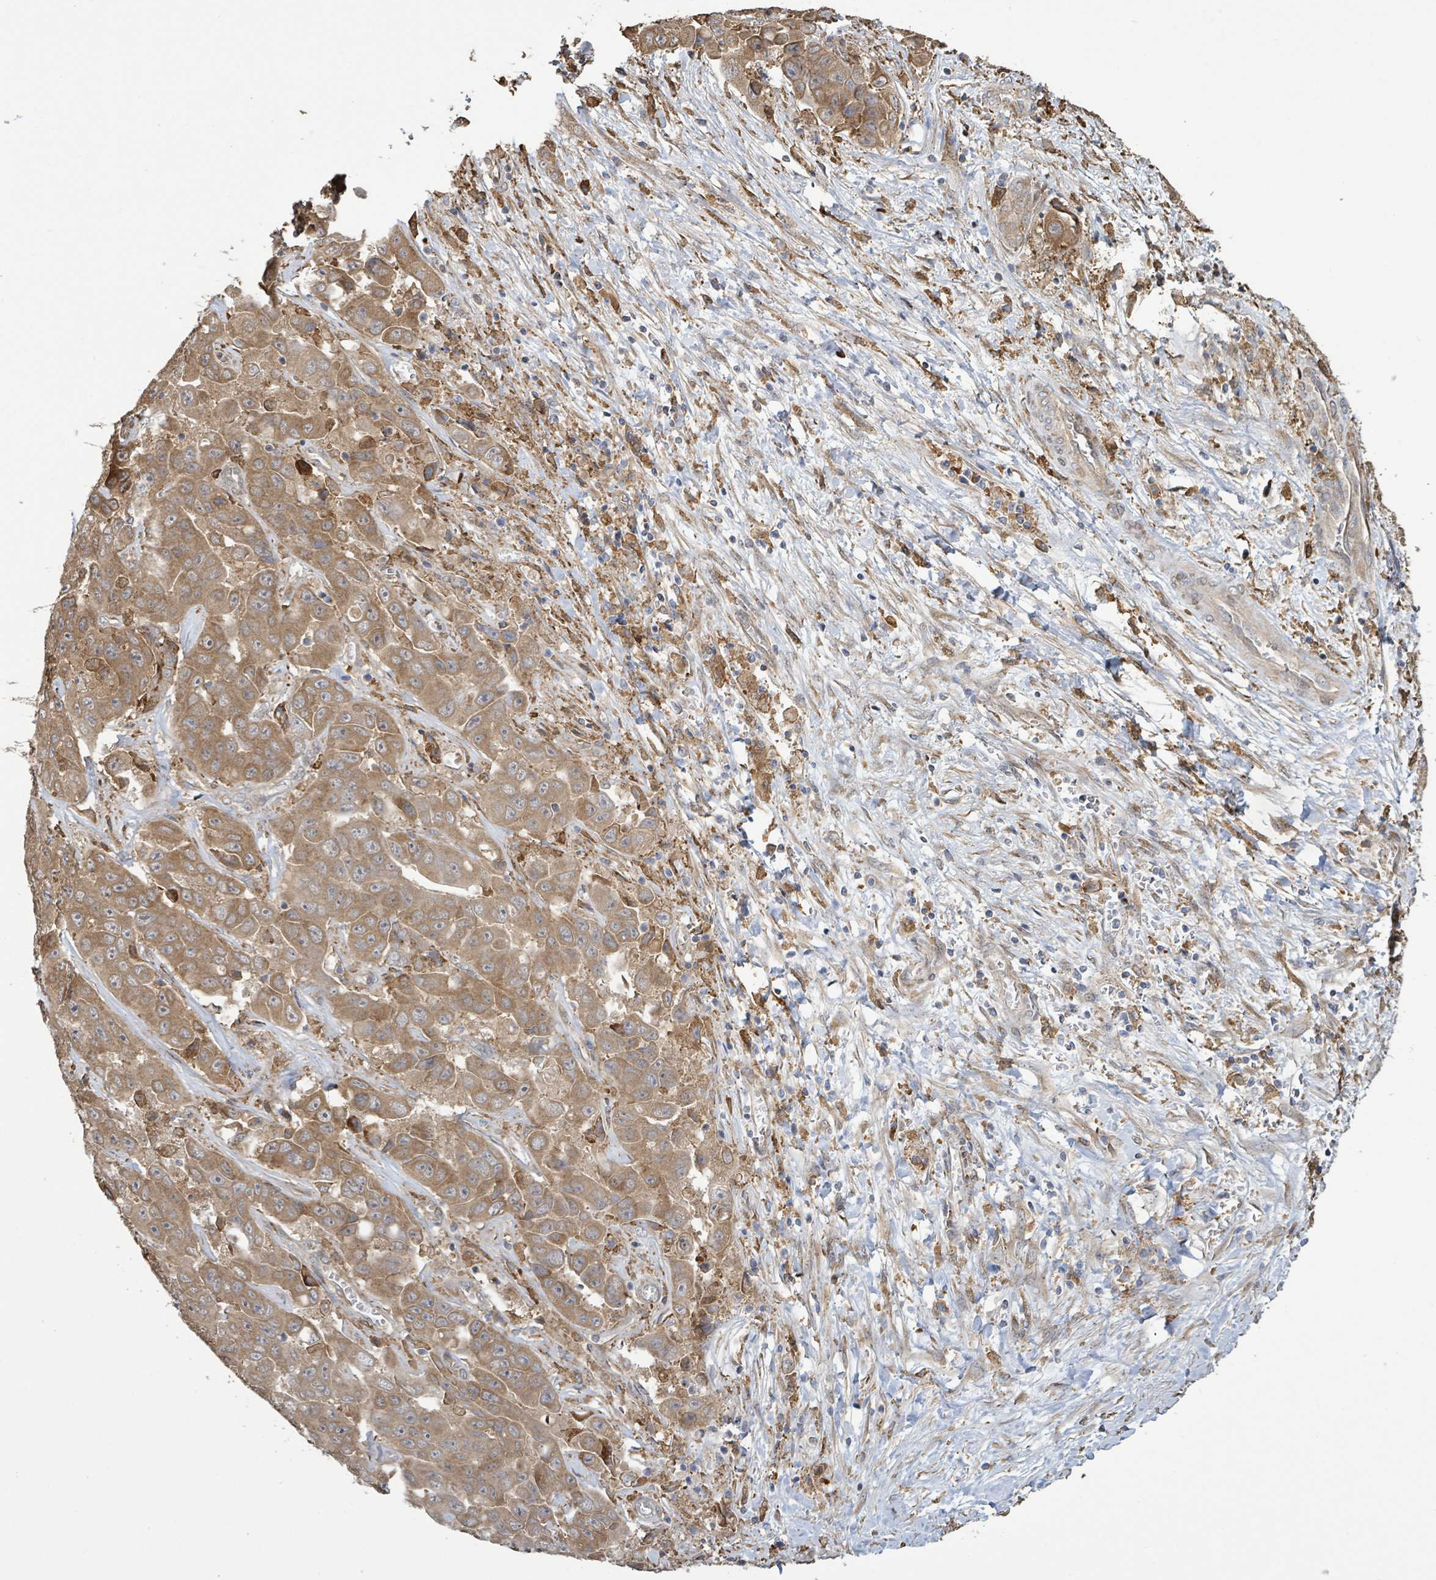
{"staining": {"intensity": "moderate", "quantity": ">75%", "location": "cytoplasmic/membranous"}, "tissue": "liver cancer", "cell_type": "Tumor cells", "image_type": "cancer", "snomed": [{"axis": "morphology", "description": "Cholangiocarcinoma"}, {"axis": "topography", "description": "Liver"}], "caption": "The immunohistochemical stain highlights moderate cytoplasmic/membranous positivity in tumor cells of liver cholangiocarcinoma tissue.", "gene": "ARPIN", "patient": {"sex": "female", "age": 52}}